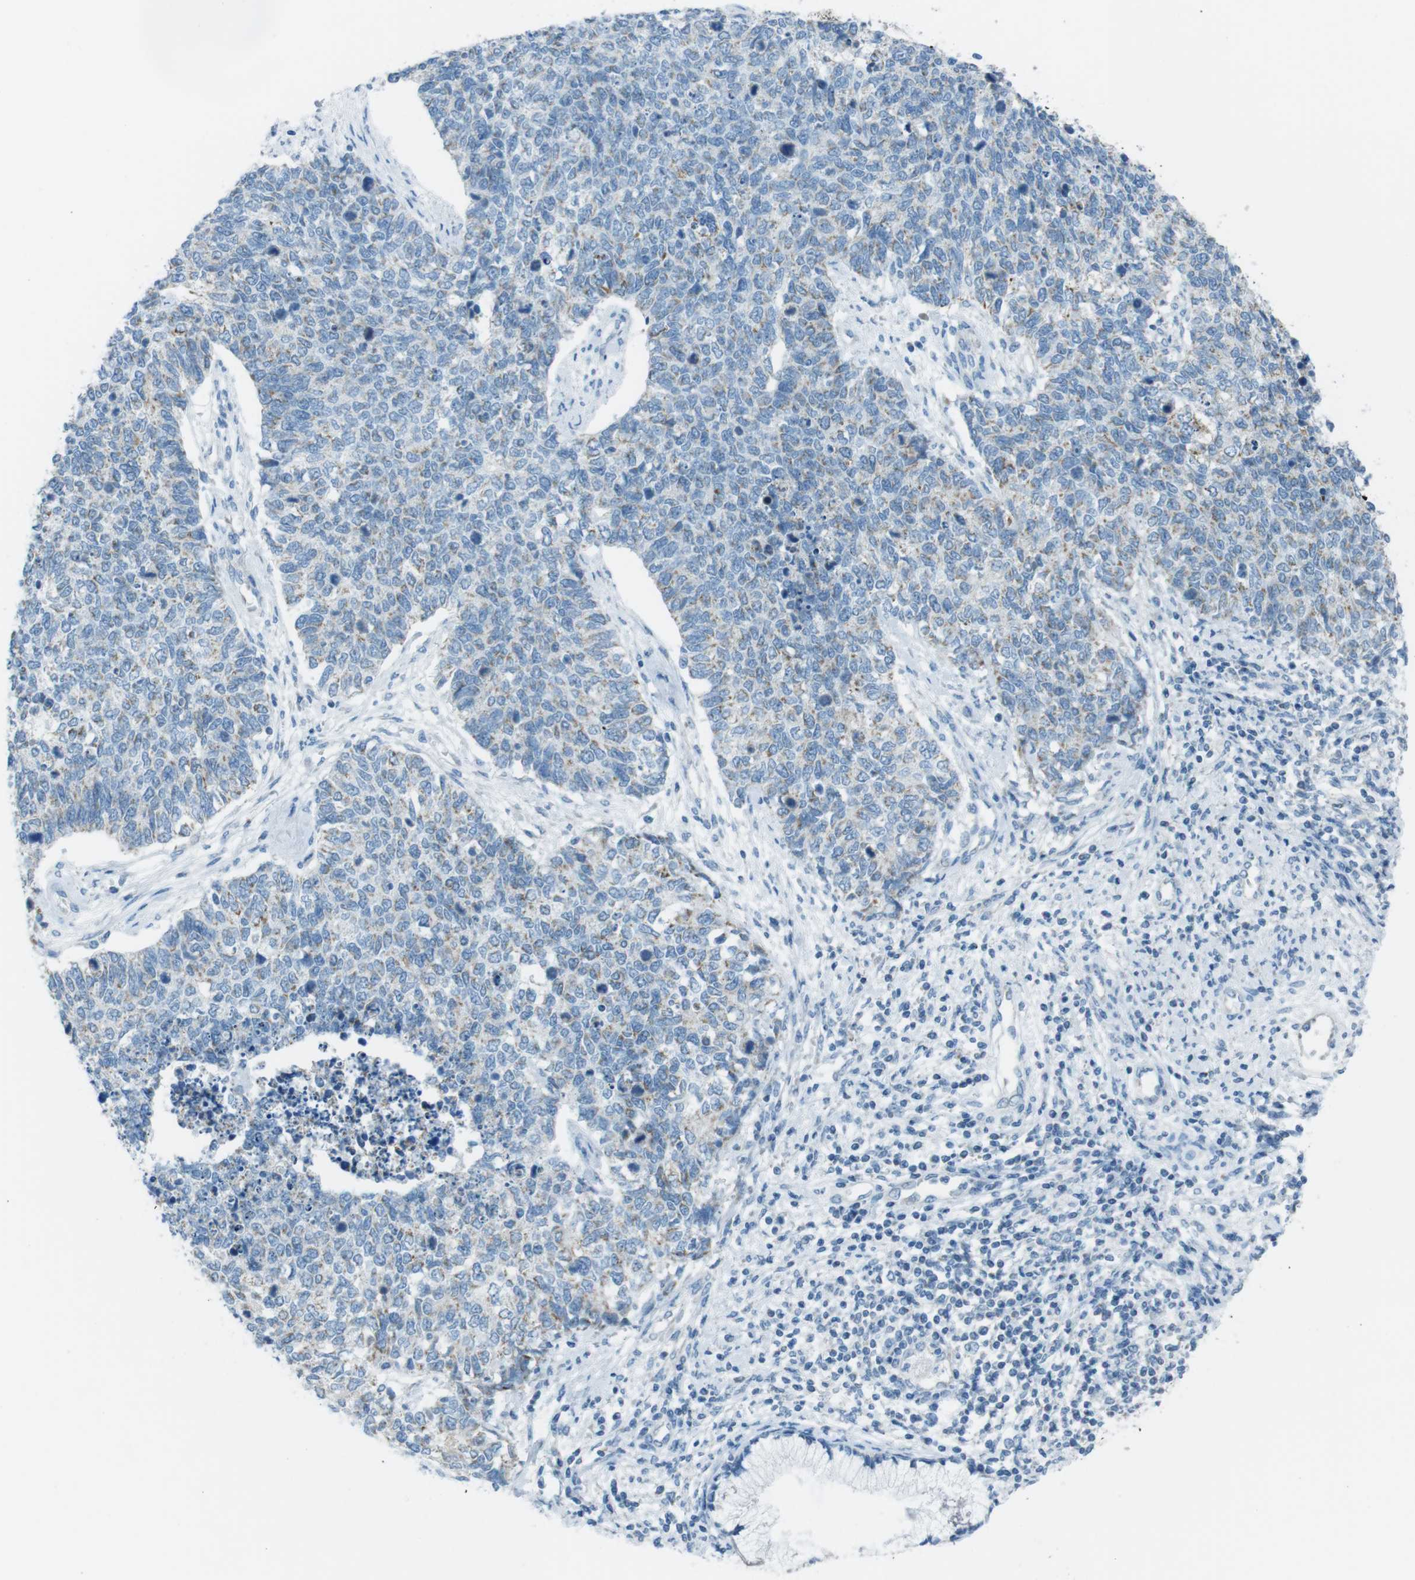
{"staining": {"intensity": "weak", "quantity": "<25%", "location": "cytoplasmic/membranous"}, "tissue": "cervical cancer", "cell_type": "Tumor cells", "image_type": "cancer", "snomed": [{"axis": "morphology", "description": "Squamous cell carcinoma, NOS"}, {"axis": "topography", "description": "Cervix"}], "caption": "The photomicrograph demonstrates no staining of tumor cells in cervical cancer.", "gene": "DNAJA3", "patient": {"sex": "female", "age": 63}}